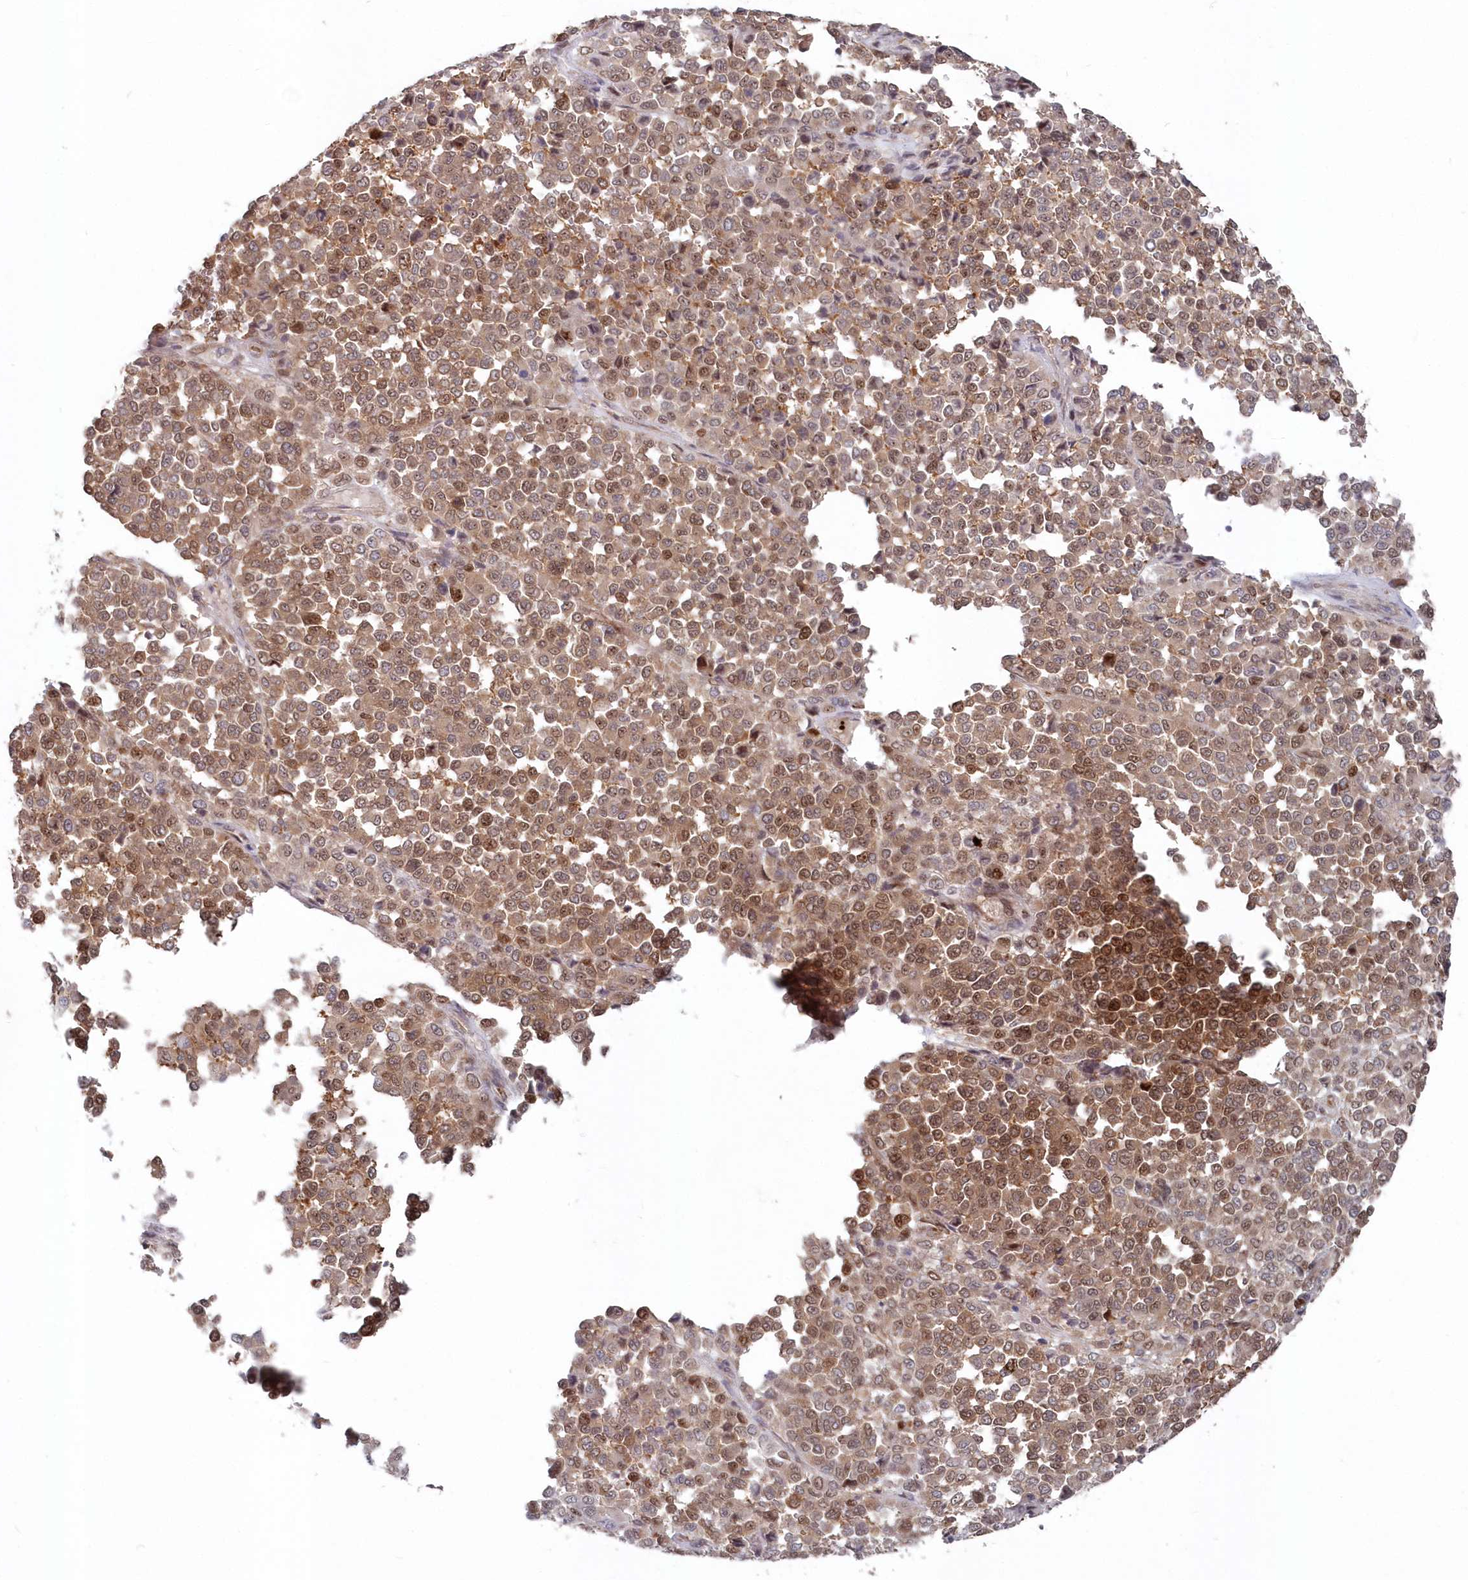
{"staining": {"intensity": "moderate", "quantity": ">75%", "location": "cytoplasmic/membranous,nuclear"}, "tissue": "melanoma", "cell_type": "Tumor cells", "image_type": "cancer", "snomed": [{"axis": "morphology", "description": "Malignant melanoma, Metastatic site"}, {"axis": "topography", "description": "Pancreas"}], "caption": "Tumor cells display medium levels of moderate cytoplasmic/membranous and nuclear staining in approximately >75% of cells in melanoma.", "gene": "ABHD14B", "patient": {"sex": "female", "age": 30}}